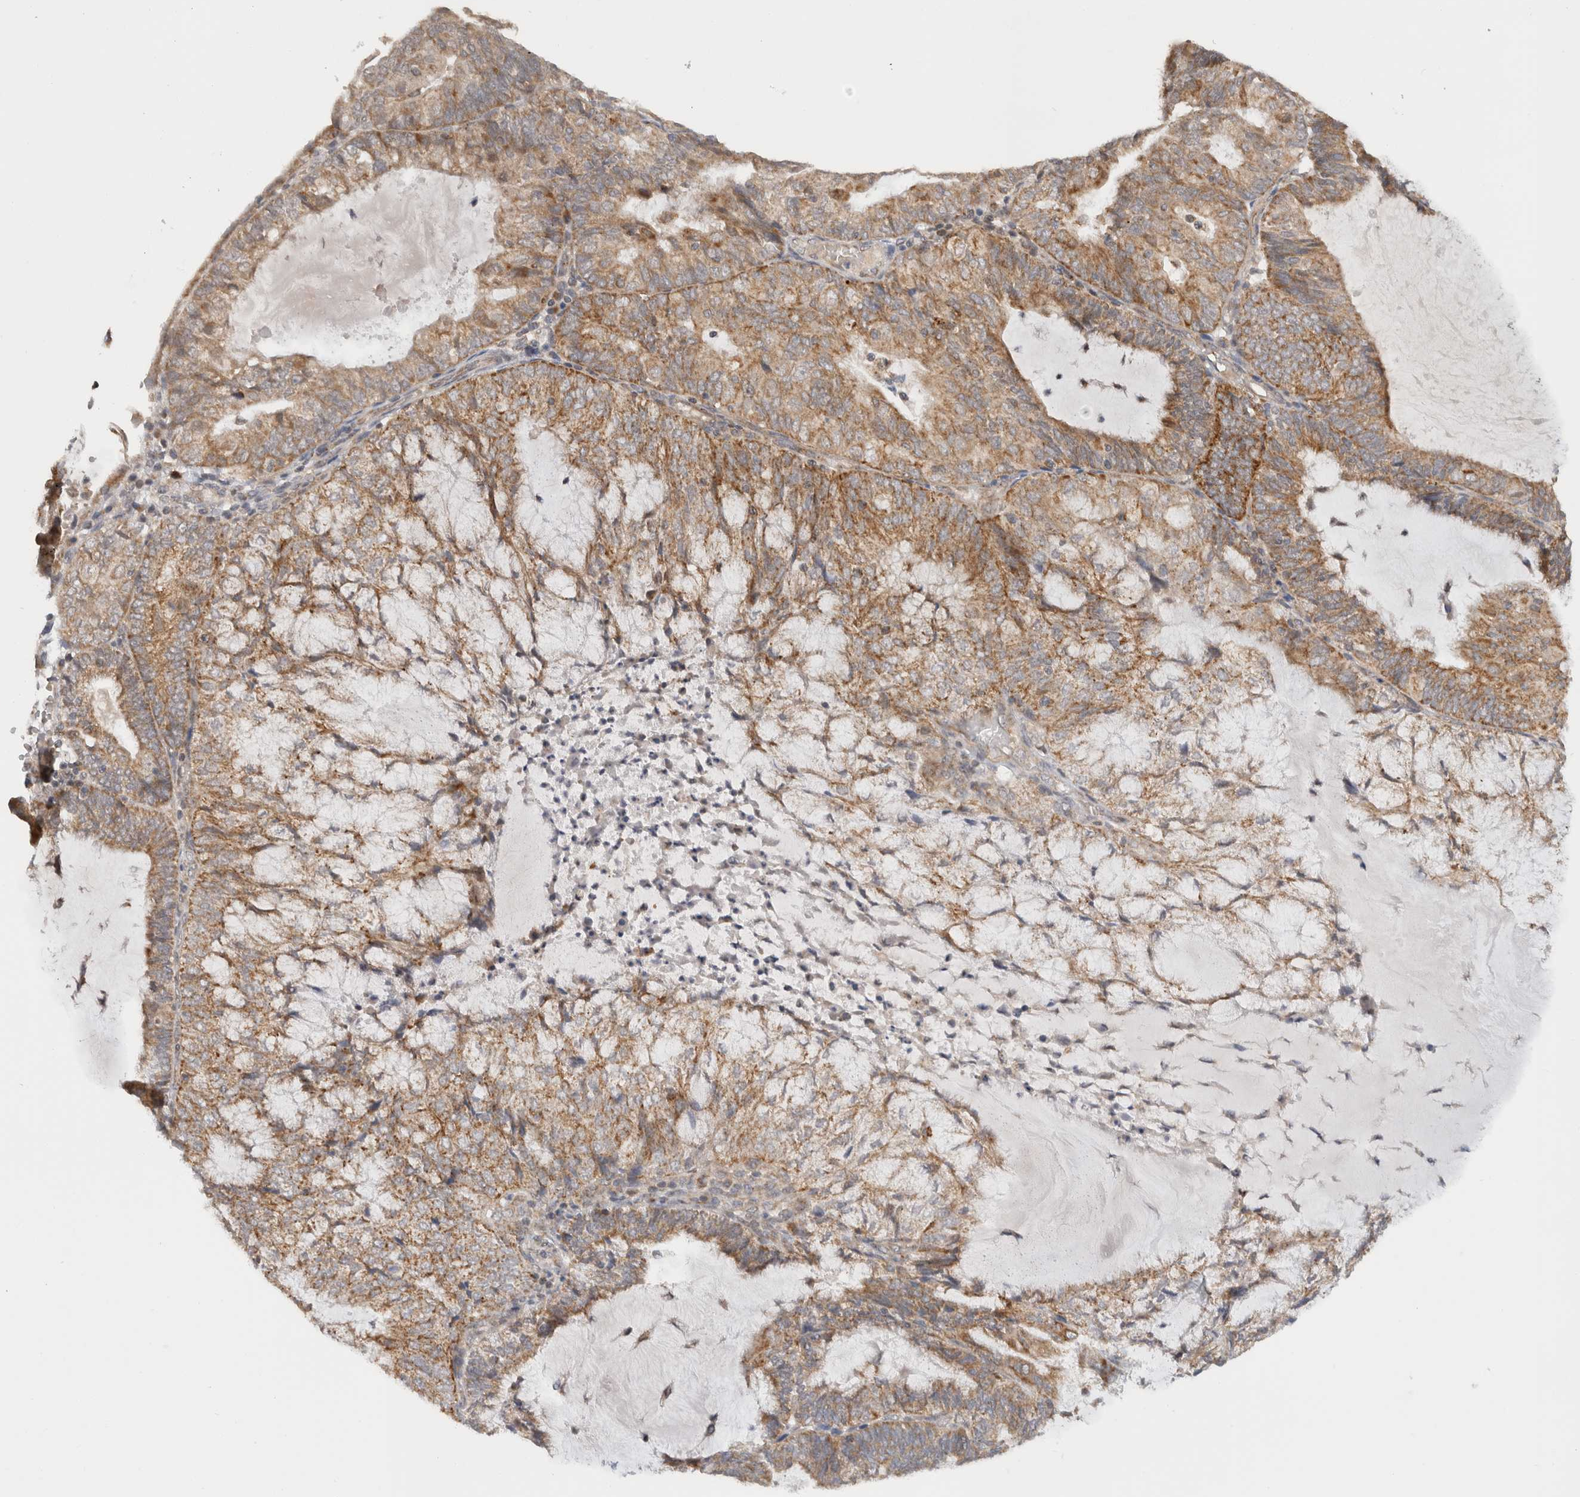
{"staining": {"intensity": "moderate", "quantity": ">75%", "location": "cytoplasmic/membranous"}, "tissue": "endometrial cancer", "cell_type": "Tumor cells", "image_type": "cancer", "snomed": [{"axis": "morphology", "description": "Adenocarcinoma, NOS"}, {"axis": "topography", "description": "Endometrium"}], "caption": "Endometrial adenocarcinoma tissue shows moderate cytoplasmic/membranous expression in about >75% of tumor cells (DAB (3,3'-diaminobenzidine) = brown stain, brightfield microscopy at high magnification).", "gene": "CMC2", "patient": {"sex": "female", "age": 81}}